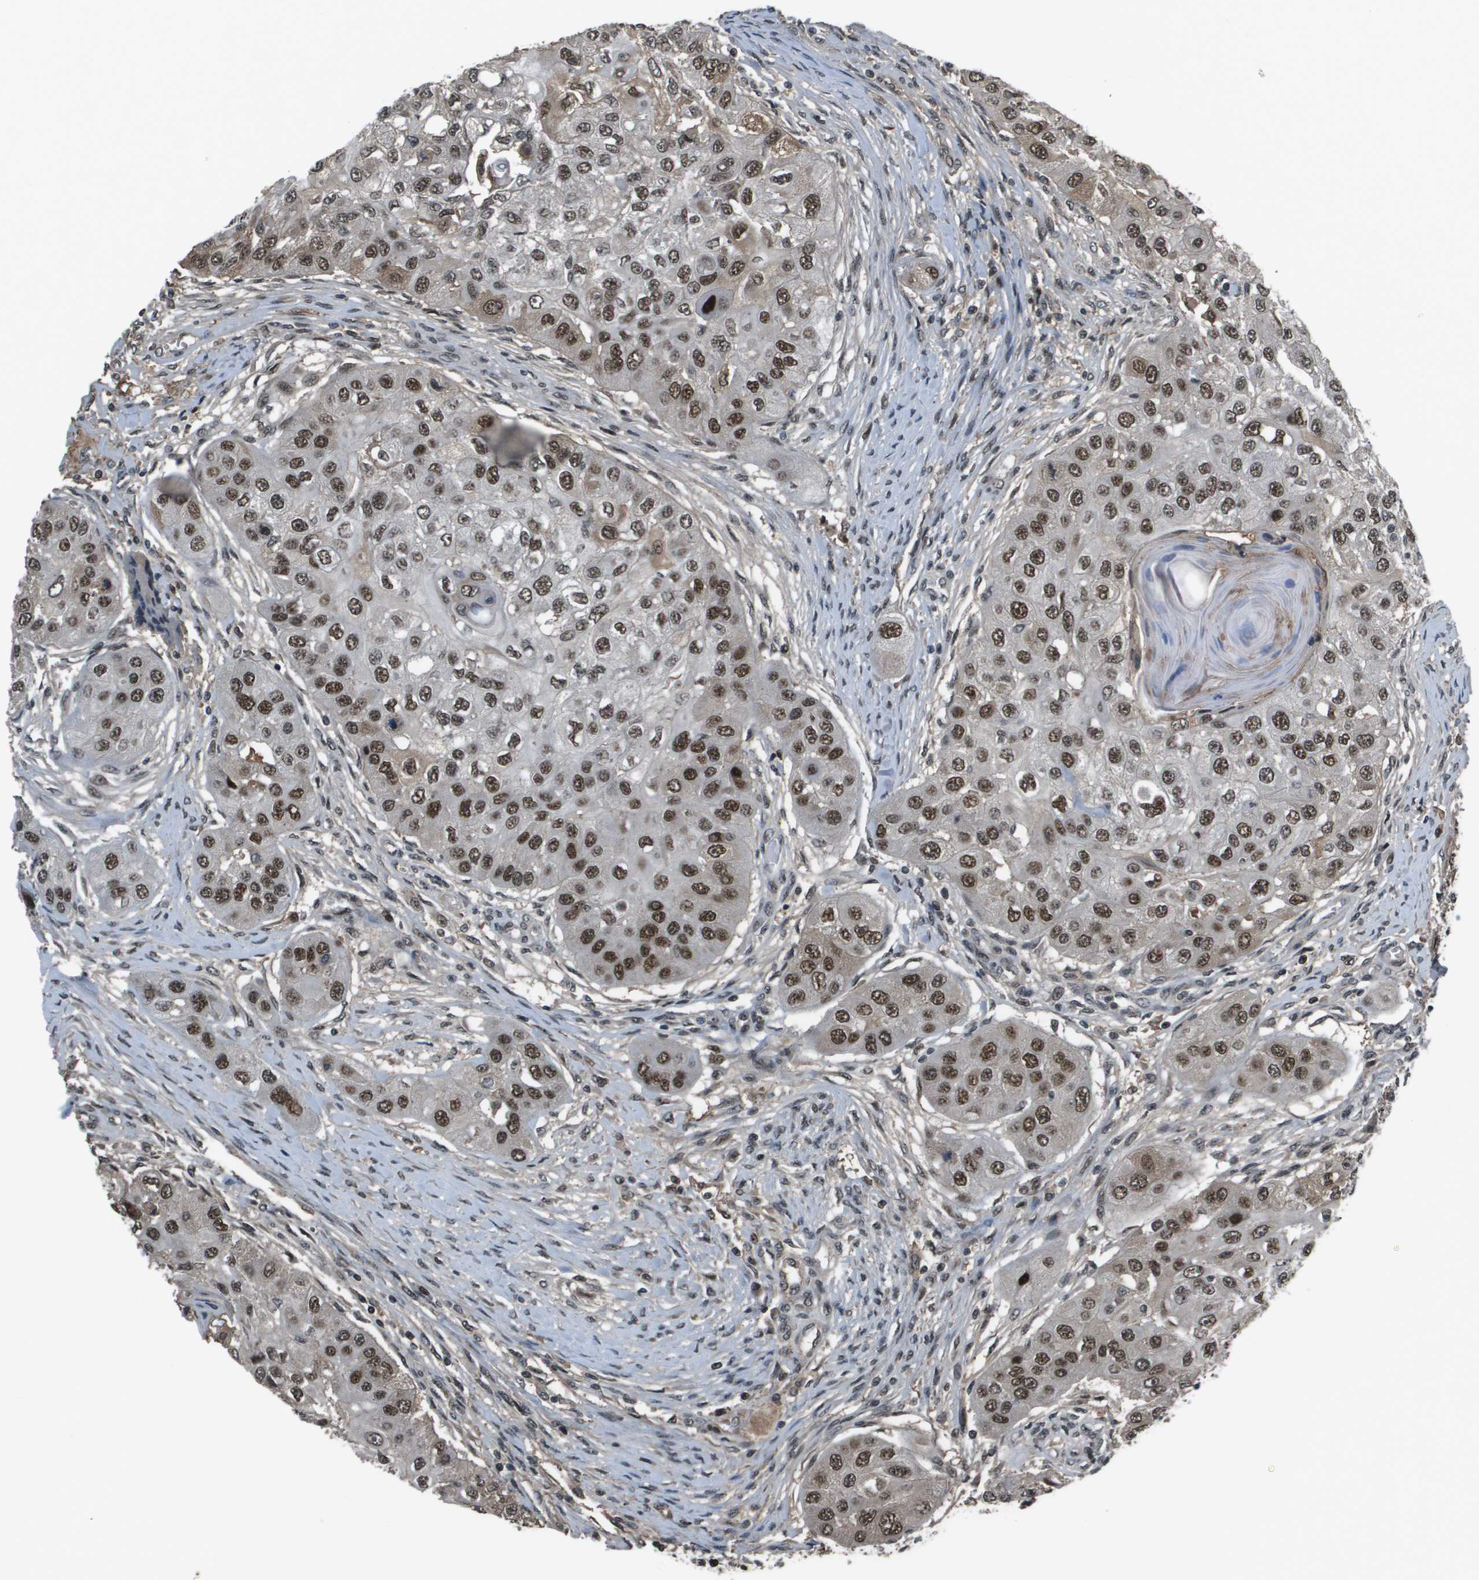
{"staining": {"intensity": "moderate", "quantity": ">75%", "location": "nuclear"}, "tissue": "head and neck cancer", "cell_type": "Tumor cells", "image_type": "cancer", "snomed": [{"axis": "morphology", "description": "Normal tissue, NOS"}, {"axis": "morphology", "description": "Squamous cell carcinoma, NOS"}, {"axis": "topography", "description": "Skeletal muscle"}, {"axis": "topography", "description": "Head-Neck"}], "caption": "A medium amount of moderate nuclear staining is identified in about >75% of tumor cells in head and neck squamous cell carcinoma tissue.", "gene": "THRAP3", "patient": {"sex": "male", "age": 51}}